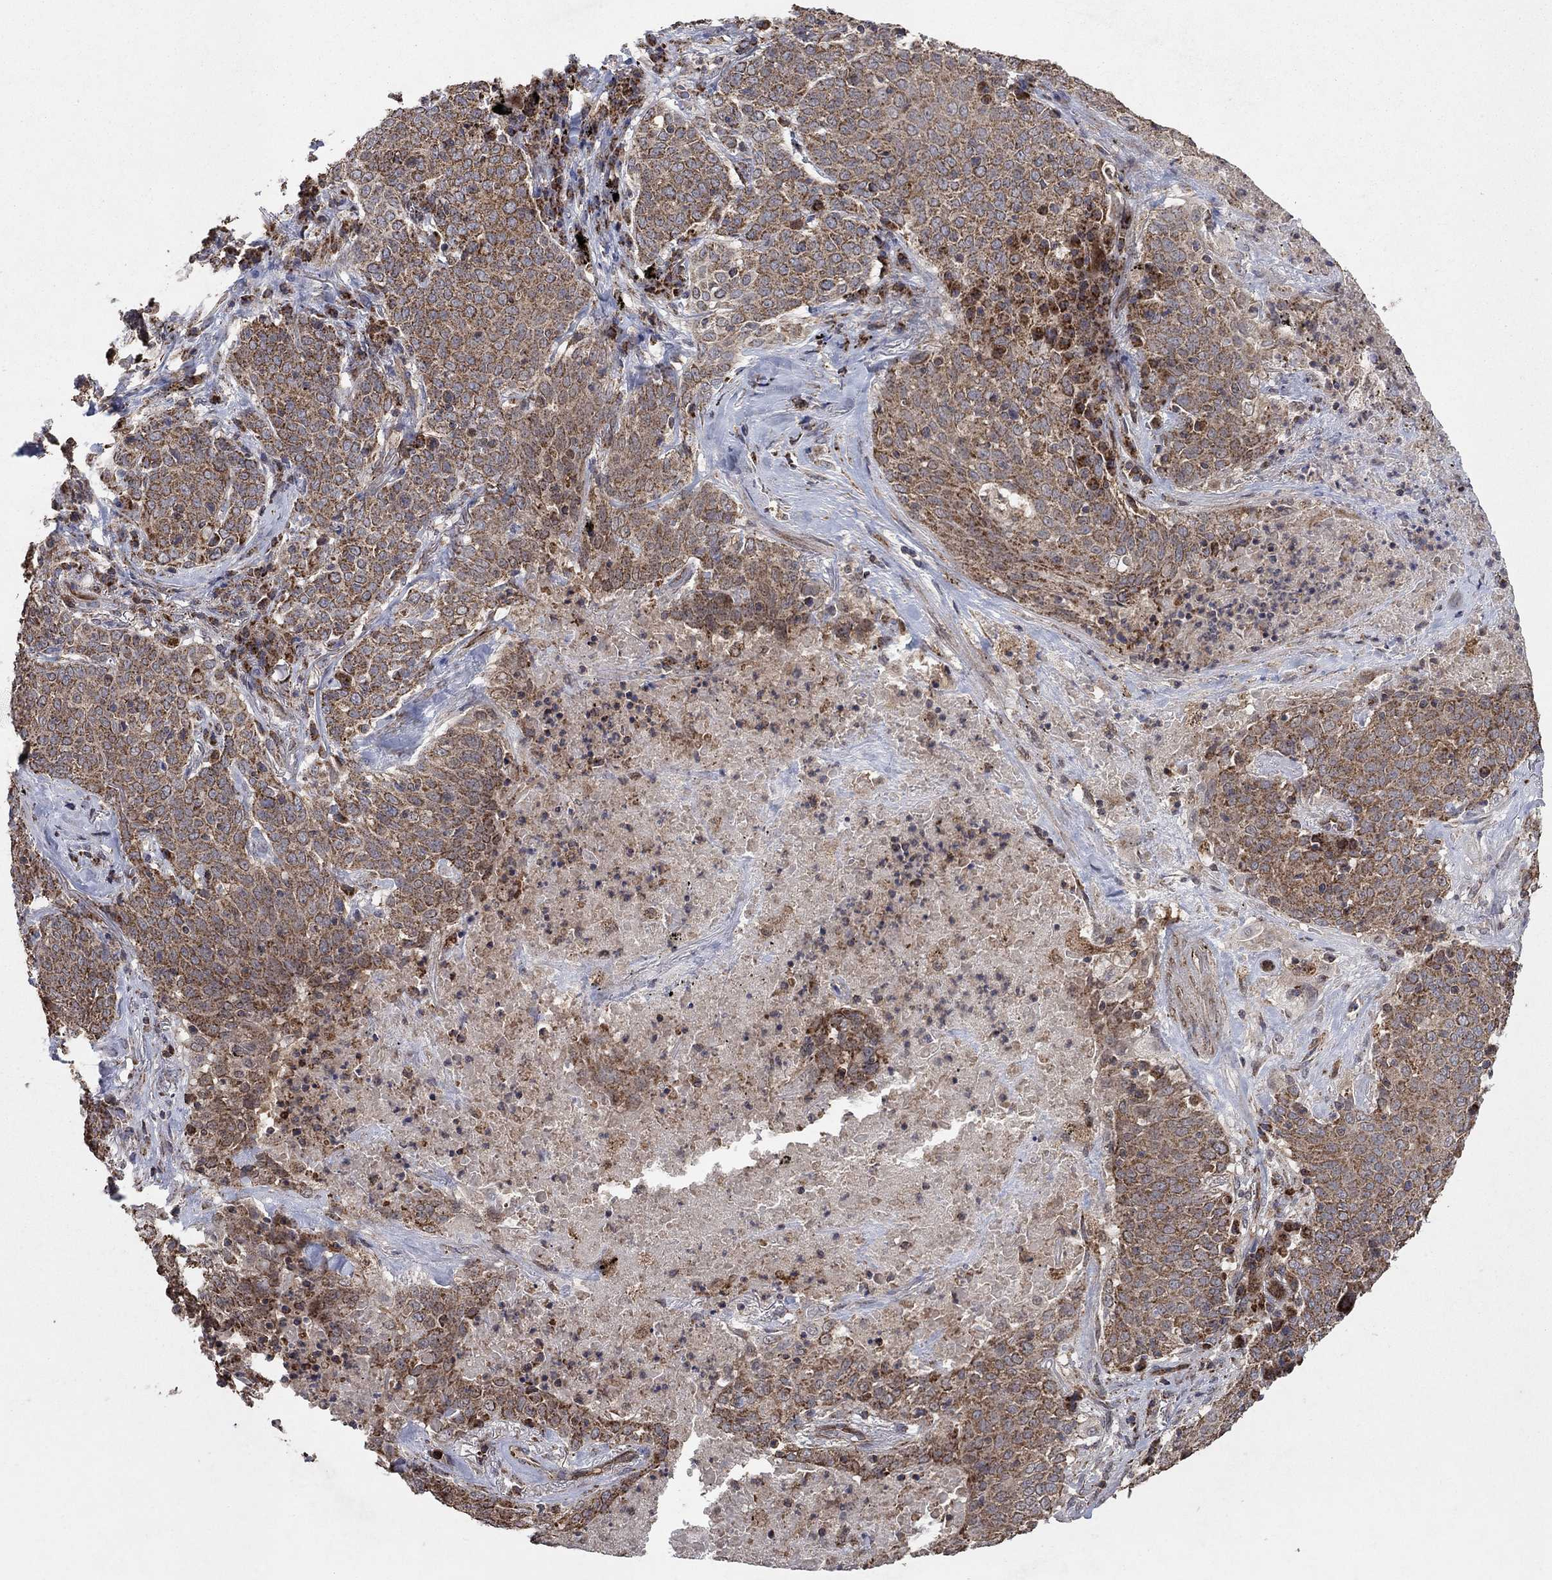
{"staining": {"intensity": "strong", "quantity": "25%-75%", "location": "cytoplasmic/membranous"}, "tissue": "lung cancer", "cell_type": "Tumor cells", "image_type": "cancer", "snomed": [{"axis": "morphology", "description": "Squamous cell carcinoma, NOS"}, {"axis": "topography", "description": "Lung"}], "caption": "DAB immunohistochemical staining of squamous cell carcinoma (lung) demonstrates strong cytoplasmic/membranous protein staining in about 25%-75% of tumor cells.", "gene": "DPH1", "patient": {"sex": "male", "age": 82}}